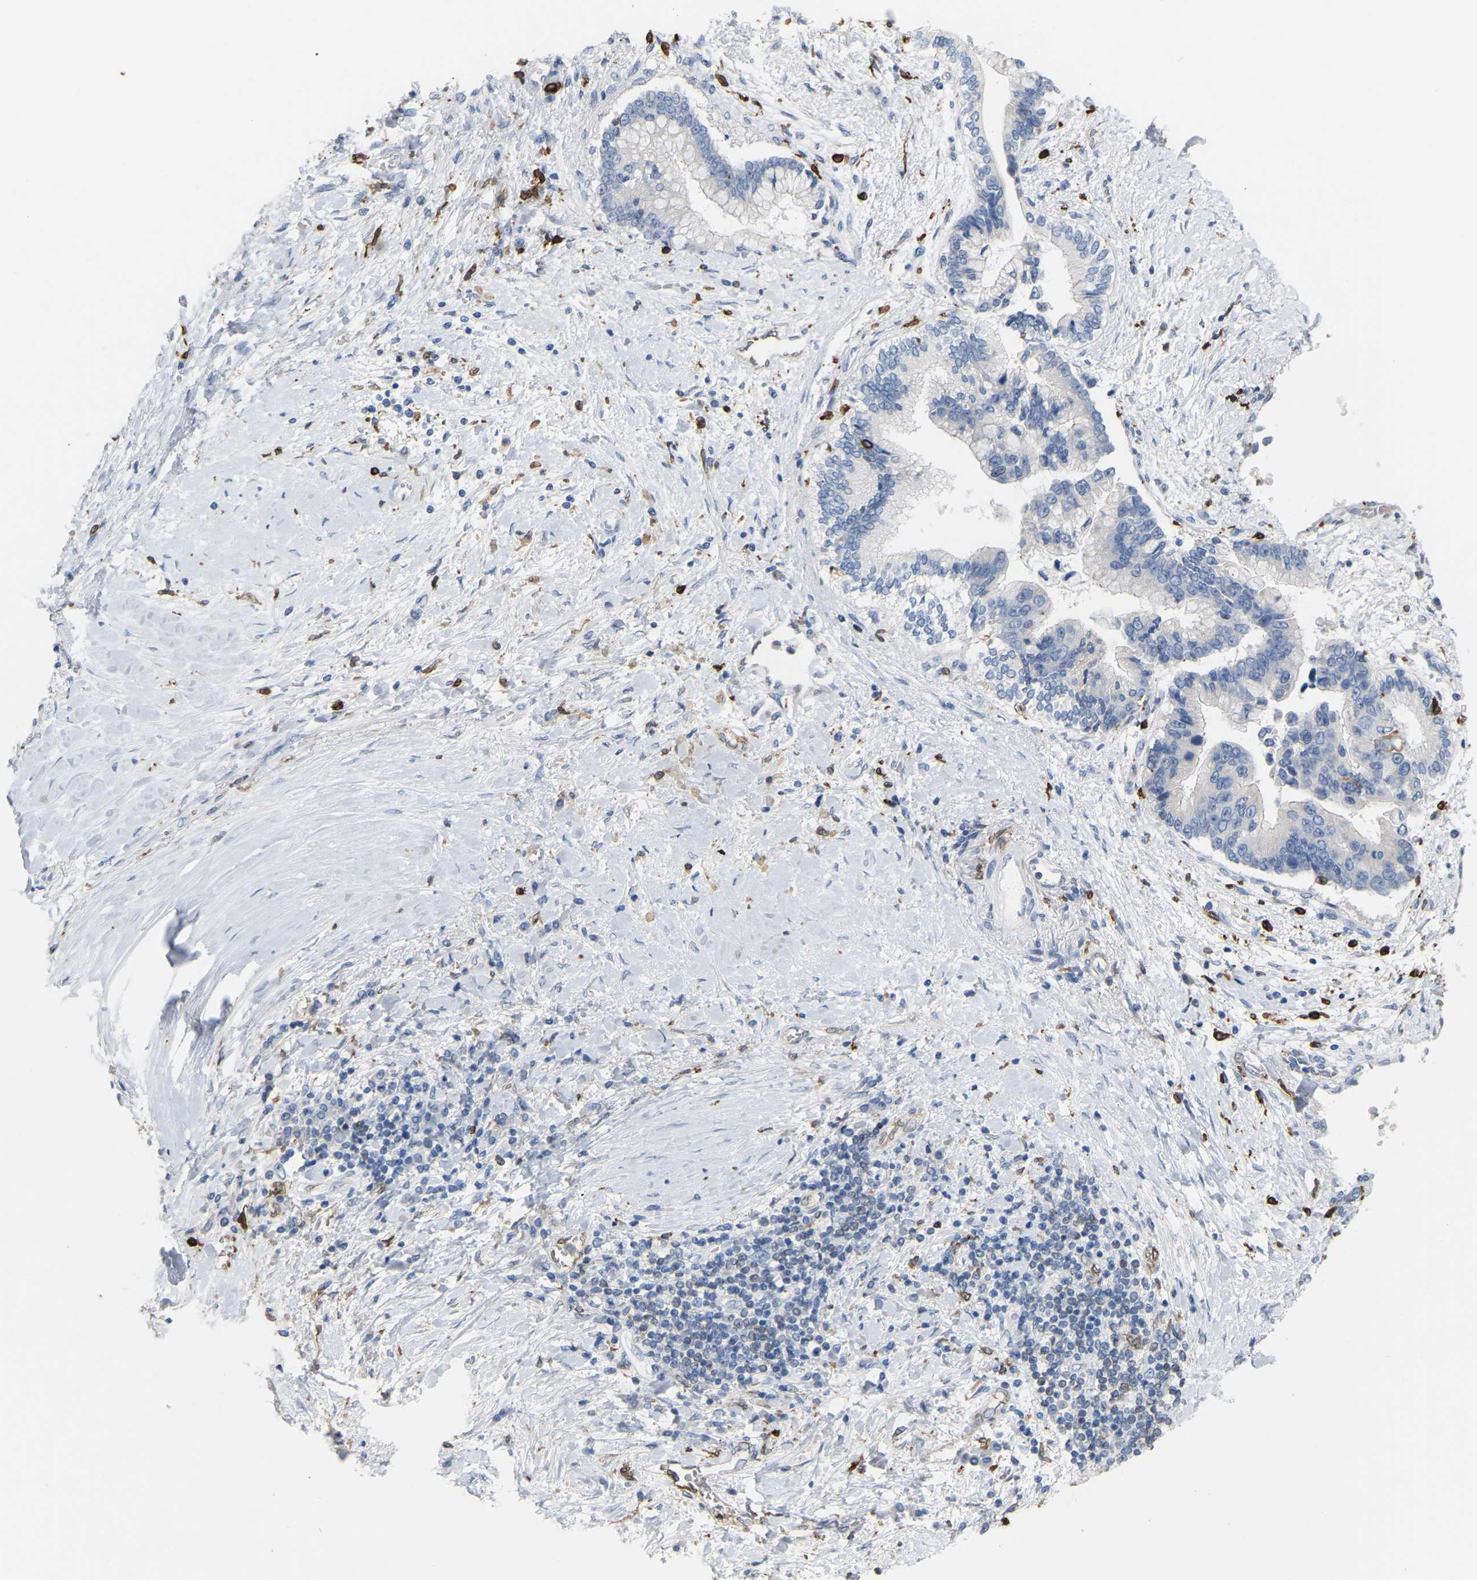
{"staining": {"intensity": "negative", "quantity": "none", "location": "none"}, "tissue": "liver cancer", "cell_type": "Tumor cells", "image_type": "cancer", "snomed": [{"axis": "morphology", "description": "Cholangiocarcinoma"}, {"axis": "topography", "description": "Liver"}], "caption": "Human liver cancer (cholangiocarcinoma) stained for a protein using immunohistochemistry (IHC) exhibits no staining in tumor cells.", "gene": "PTGS1", "patient": {"sex": "male", "age": 50}}